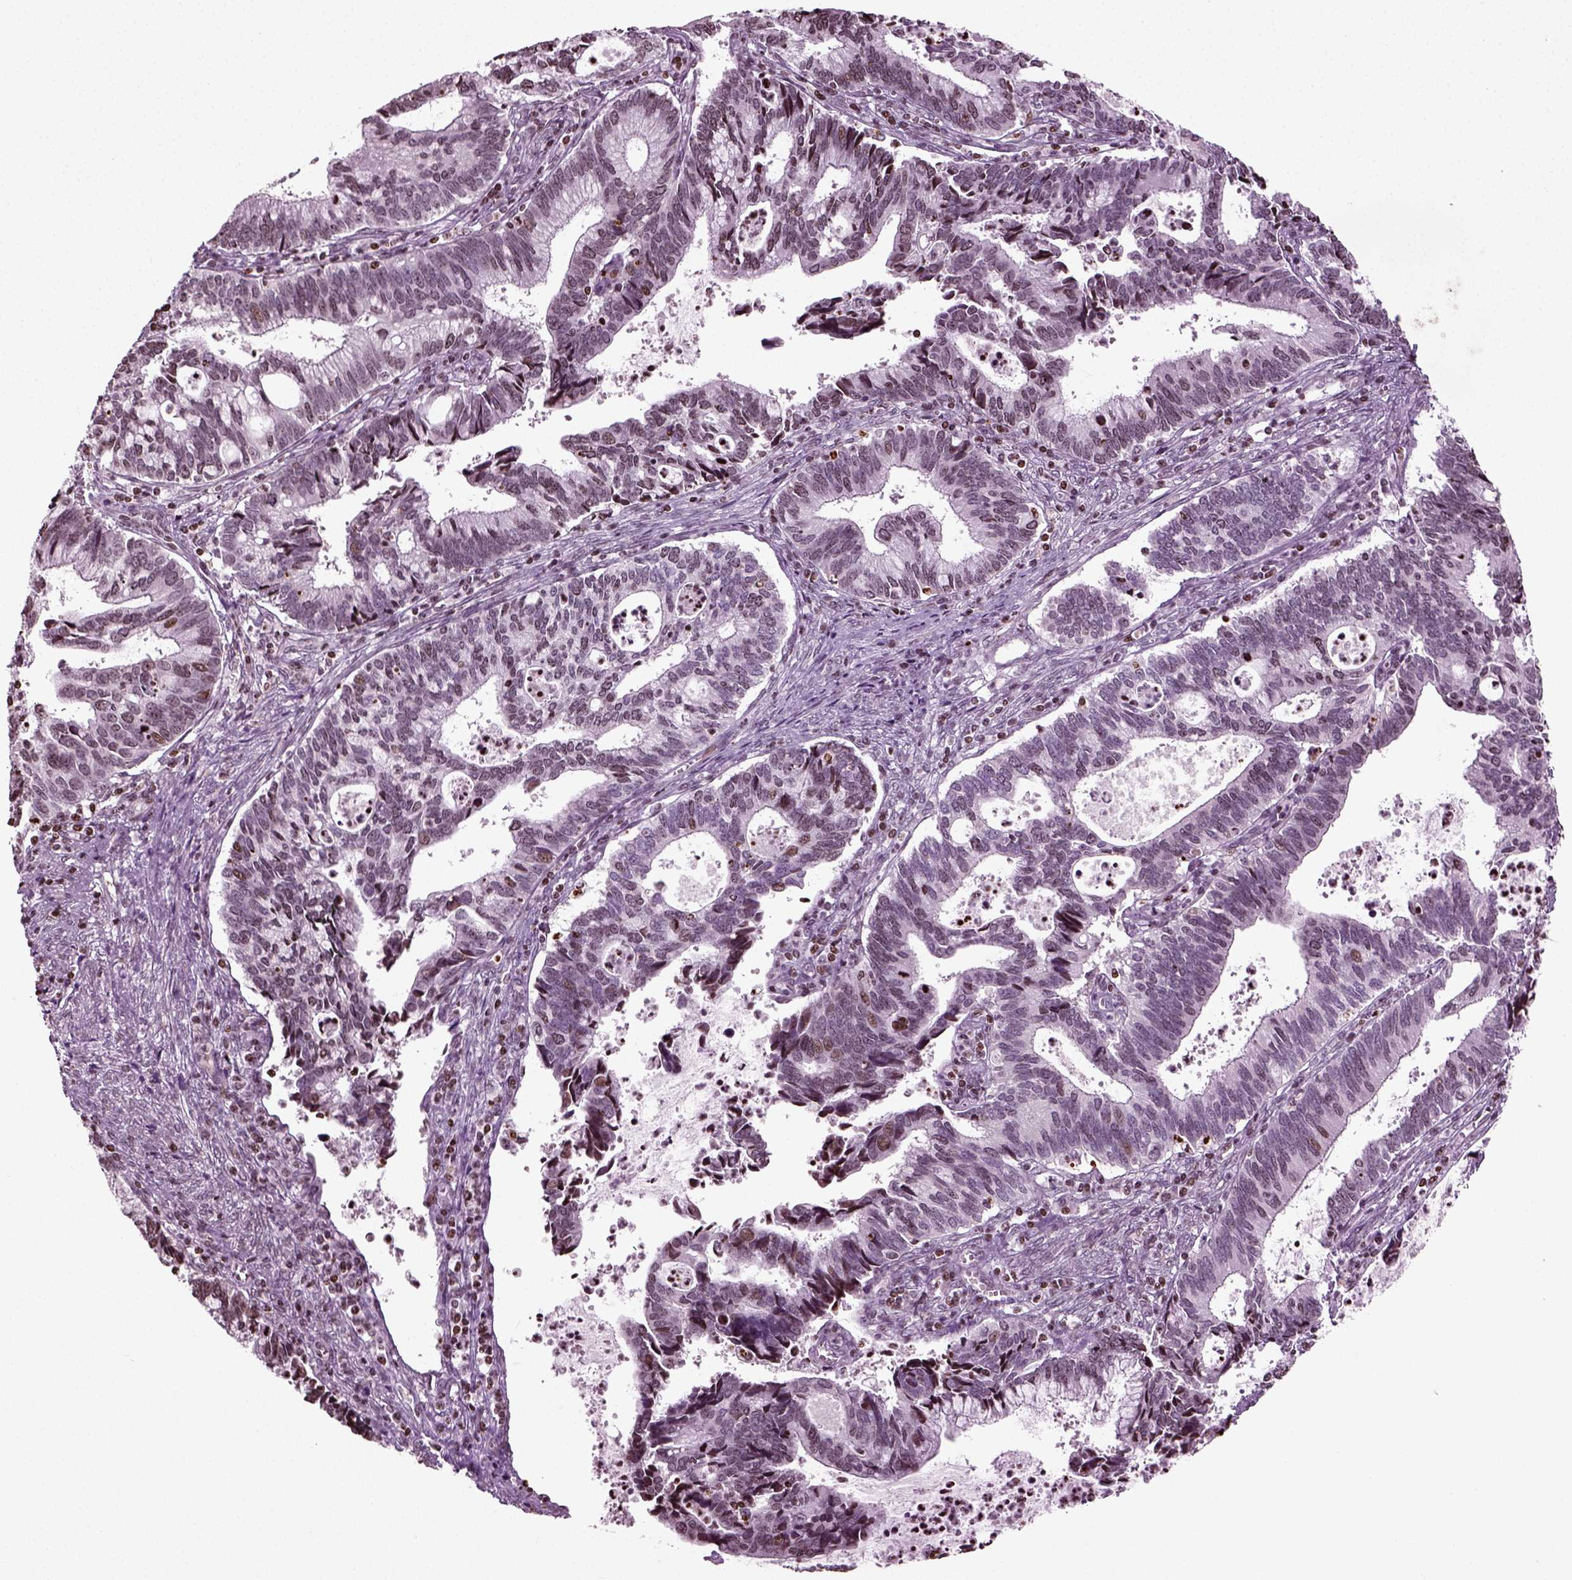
{"staining": {"intensity": "moderate", "quantity": "<25%", "location": "nuclear"}, "tissue": "cervical cancer", "cell_type": "Tumor cells", "image_type": "cancer", "snomed": [{"axis": "morphology", "description": "Adenocarcinoma, NOS"}, {"axis": "topography", "description": "Cervix"}], "caption": "Immunohistochemistry (IHC) micrograph of neoplastic tissue: adenocarcinoma (cervical) stained using IHC exhibits low levels of moderate protein expression localized specifically in the nuclear of tumor cells, appearing as a nuclear brown color.", "gene": "HEYL", "patient": {"sex": "female", "age": 42}}